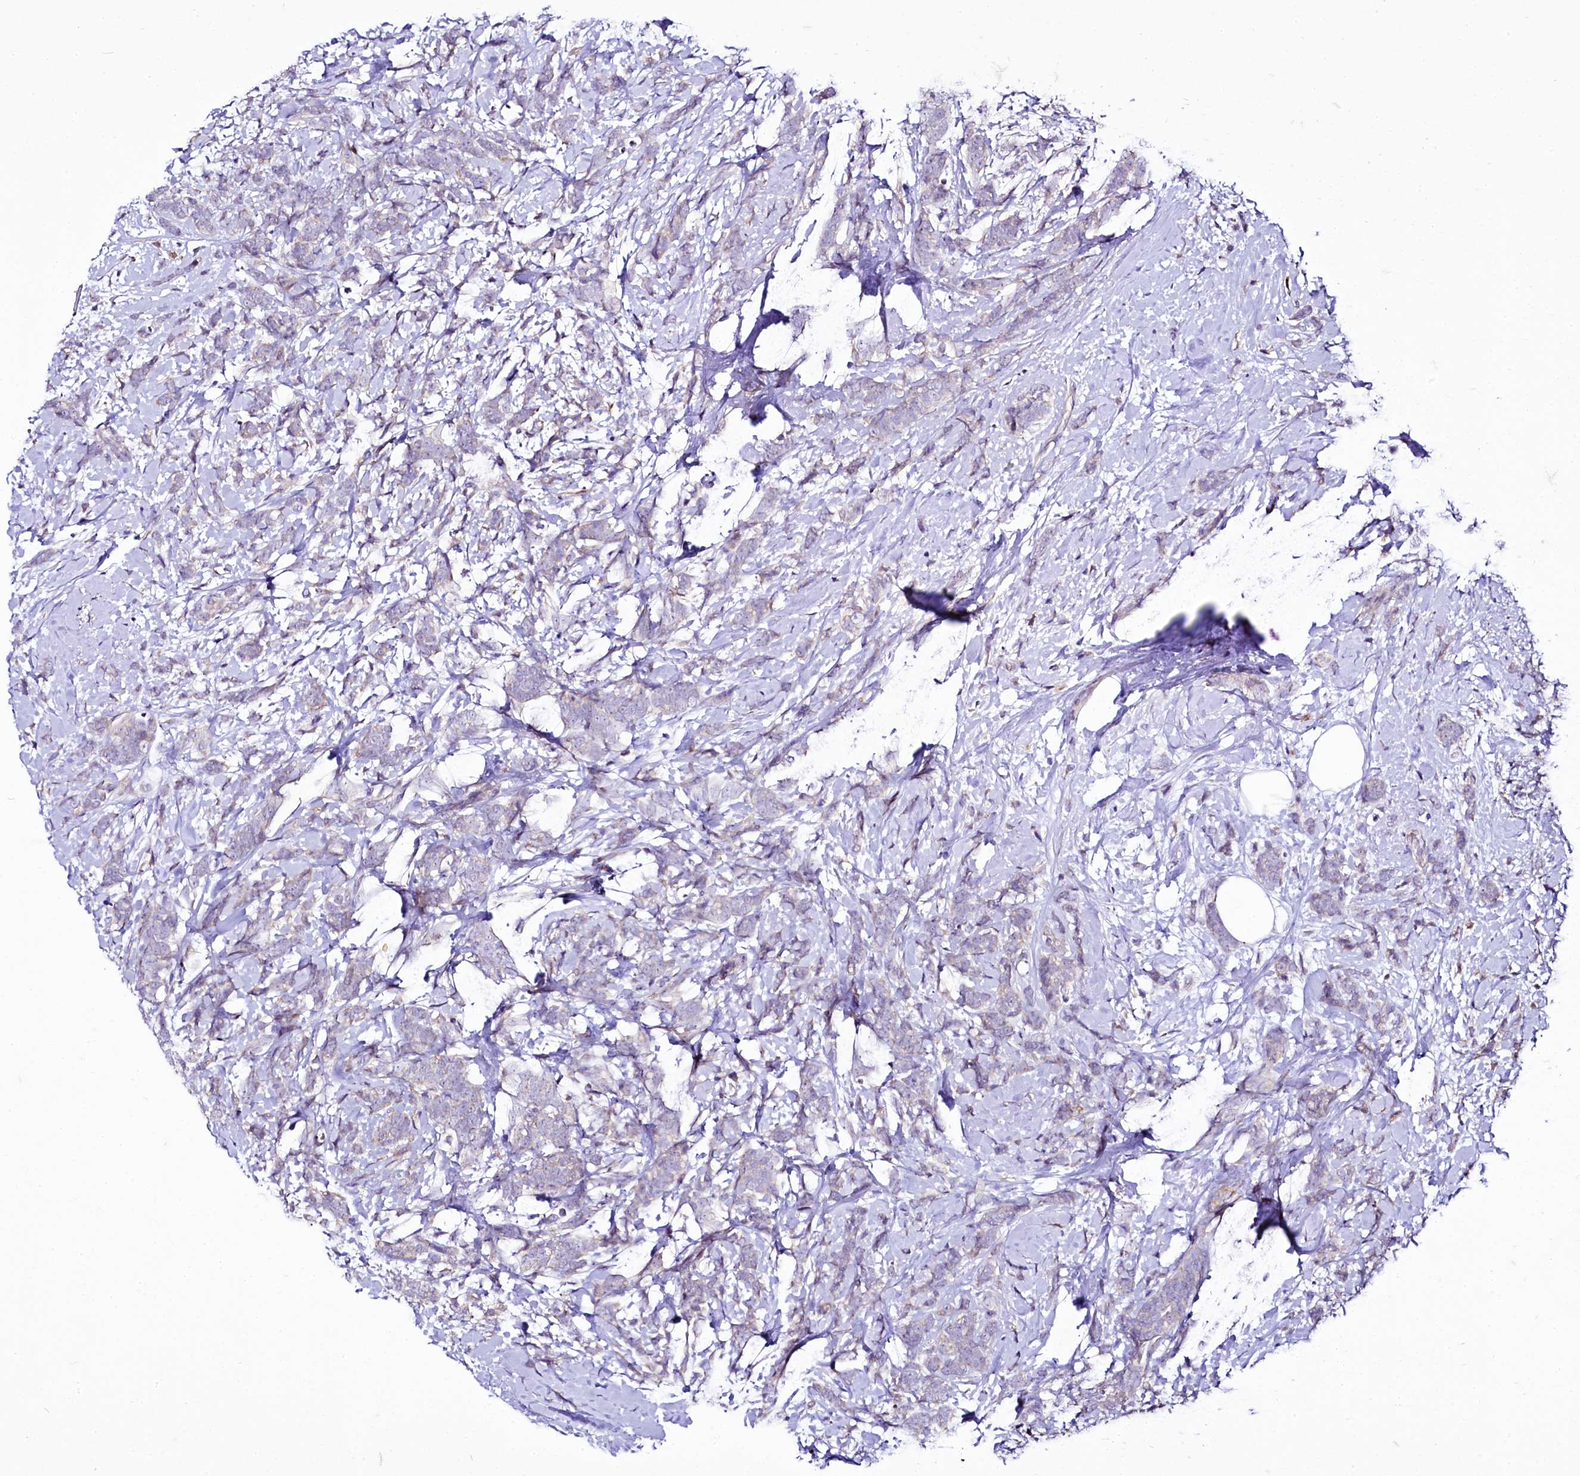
{"staining": {"intensity": "weak", "quantity": "<25%", "location": "cytoplasmic/membranous"}, "tissue": "breast cancer", "cell_type": "Tumor cells", "image_type": "cancer", "snomed": [{"axis": "morphology", "description": "Lobular carcinoma"}, {"axis": "topography", "description": "Breast"}], "caption": "This histopathology image is of breast cancer (lobular carcinoma) stained with immunohistochemistry to label a protein in brown with the nuclei are counter-stained blue. There is no expression in tumor cells.", "gene": "ZC3H12C", "patient": {"sex": "female", "age": 58}}